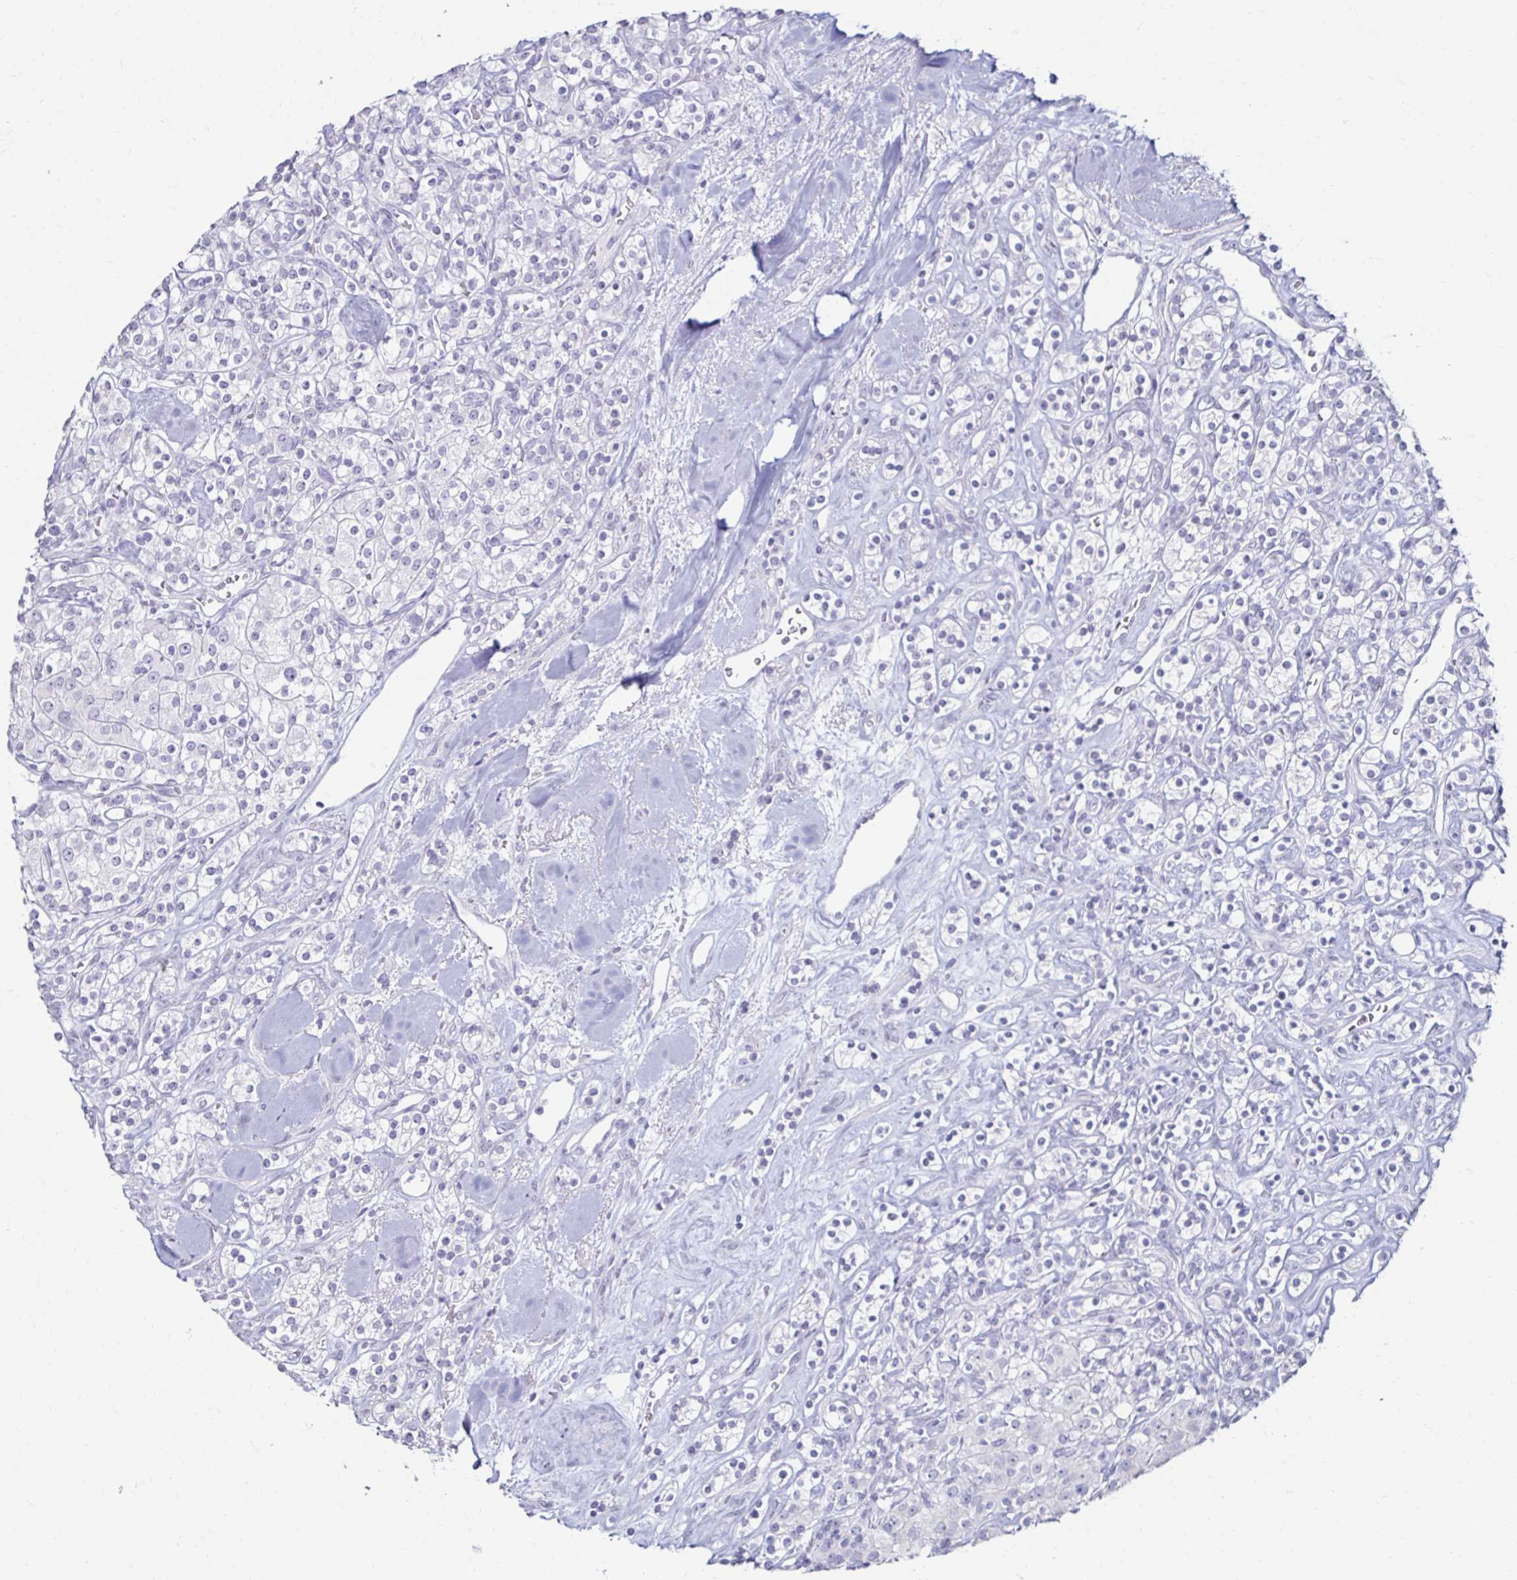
{"staining": {"intensity": "negative", "quantity": "none", "location": "none"}, "tissue": "renal cancer", "cell_type": "Tumor cells", "image_type": "cancer", "snomed": [{"axis": "morphology", "description": "Adenocarcinoma, NOS"}, {"axis": "topography", "description": "Kidney"}], "caption": "This is a histopathology image of immunohistochemistry (IHC) staining of adenocarcinoma (renal), which shows no staining in tumor cells.", "gene": "TOMM34", "patient": {"sex": "male", "age": 77}}